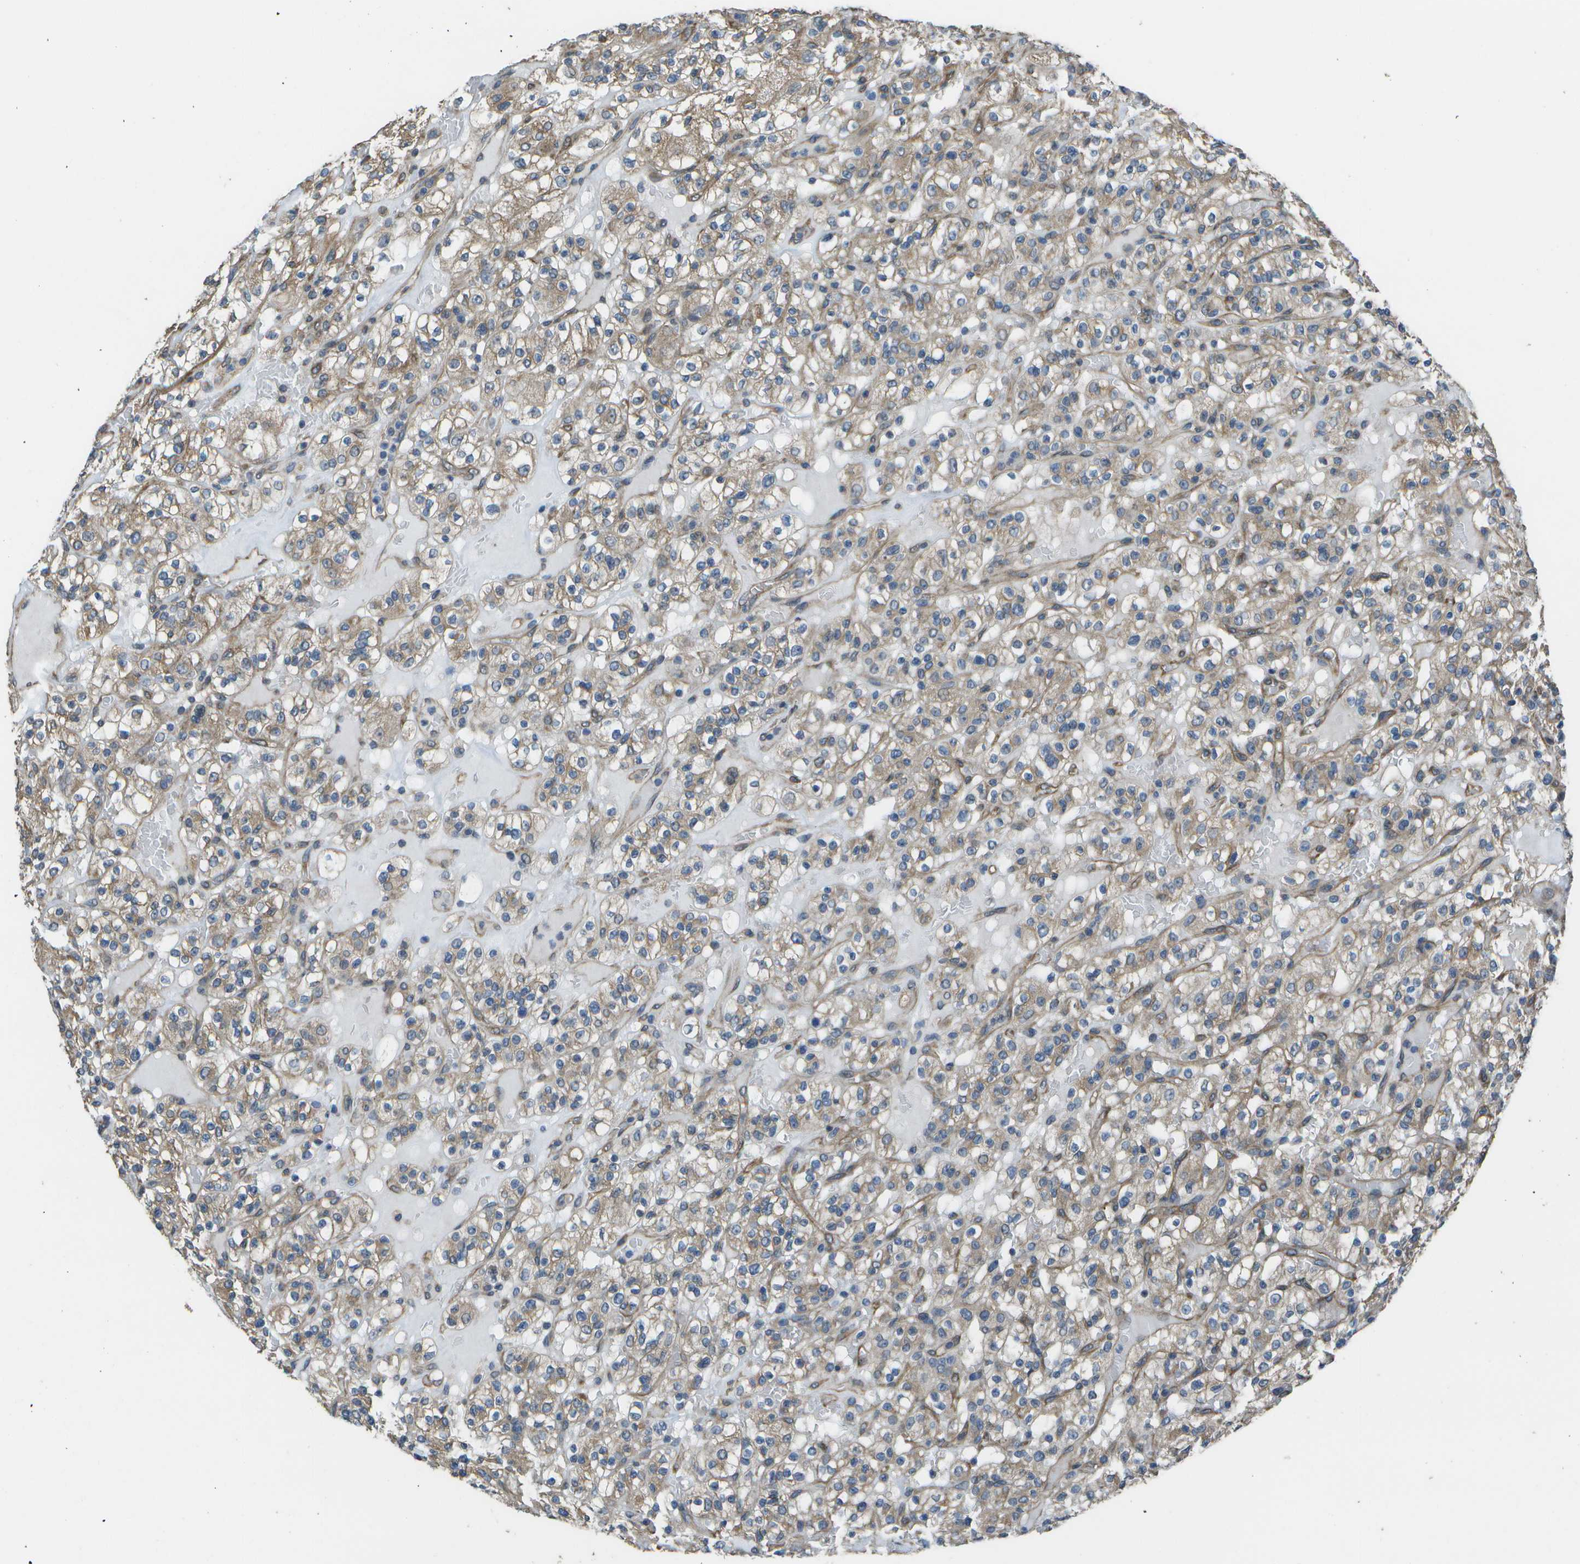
{"staining": {"intensity": "weak", "quantity": ">75%", "location": "cytoplasmic/membranous"}, "tissue": "renal cancer", "cell_type": "Tumor cells", "image_type": "cancer", "snomed": [{"axis": "morphology", "description": "Normal tissue, NOS"}, {"axis": "morphology", "description": "Adenocarcinoma, NOS"}, {"axis": "topography", "description": "Kidney"}], "caption": "This histopathology image reveals renal cancer stained with IHC to label a protein in brown. The cytoplasmic/membranous of tumor cells show weak positivity for the protein. Nuclei are counter-stained blue.", "gene": "CLNS1A", "patient": {"sex": "female", "age": 72}}